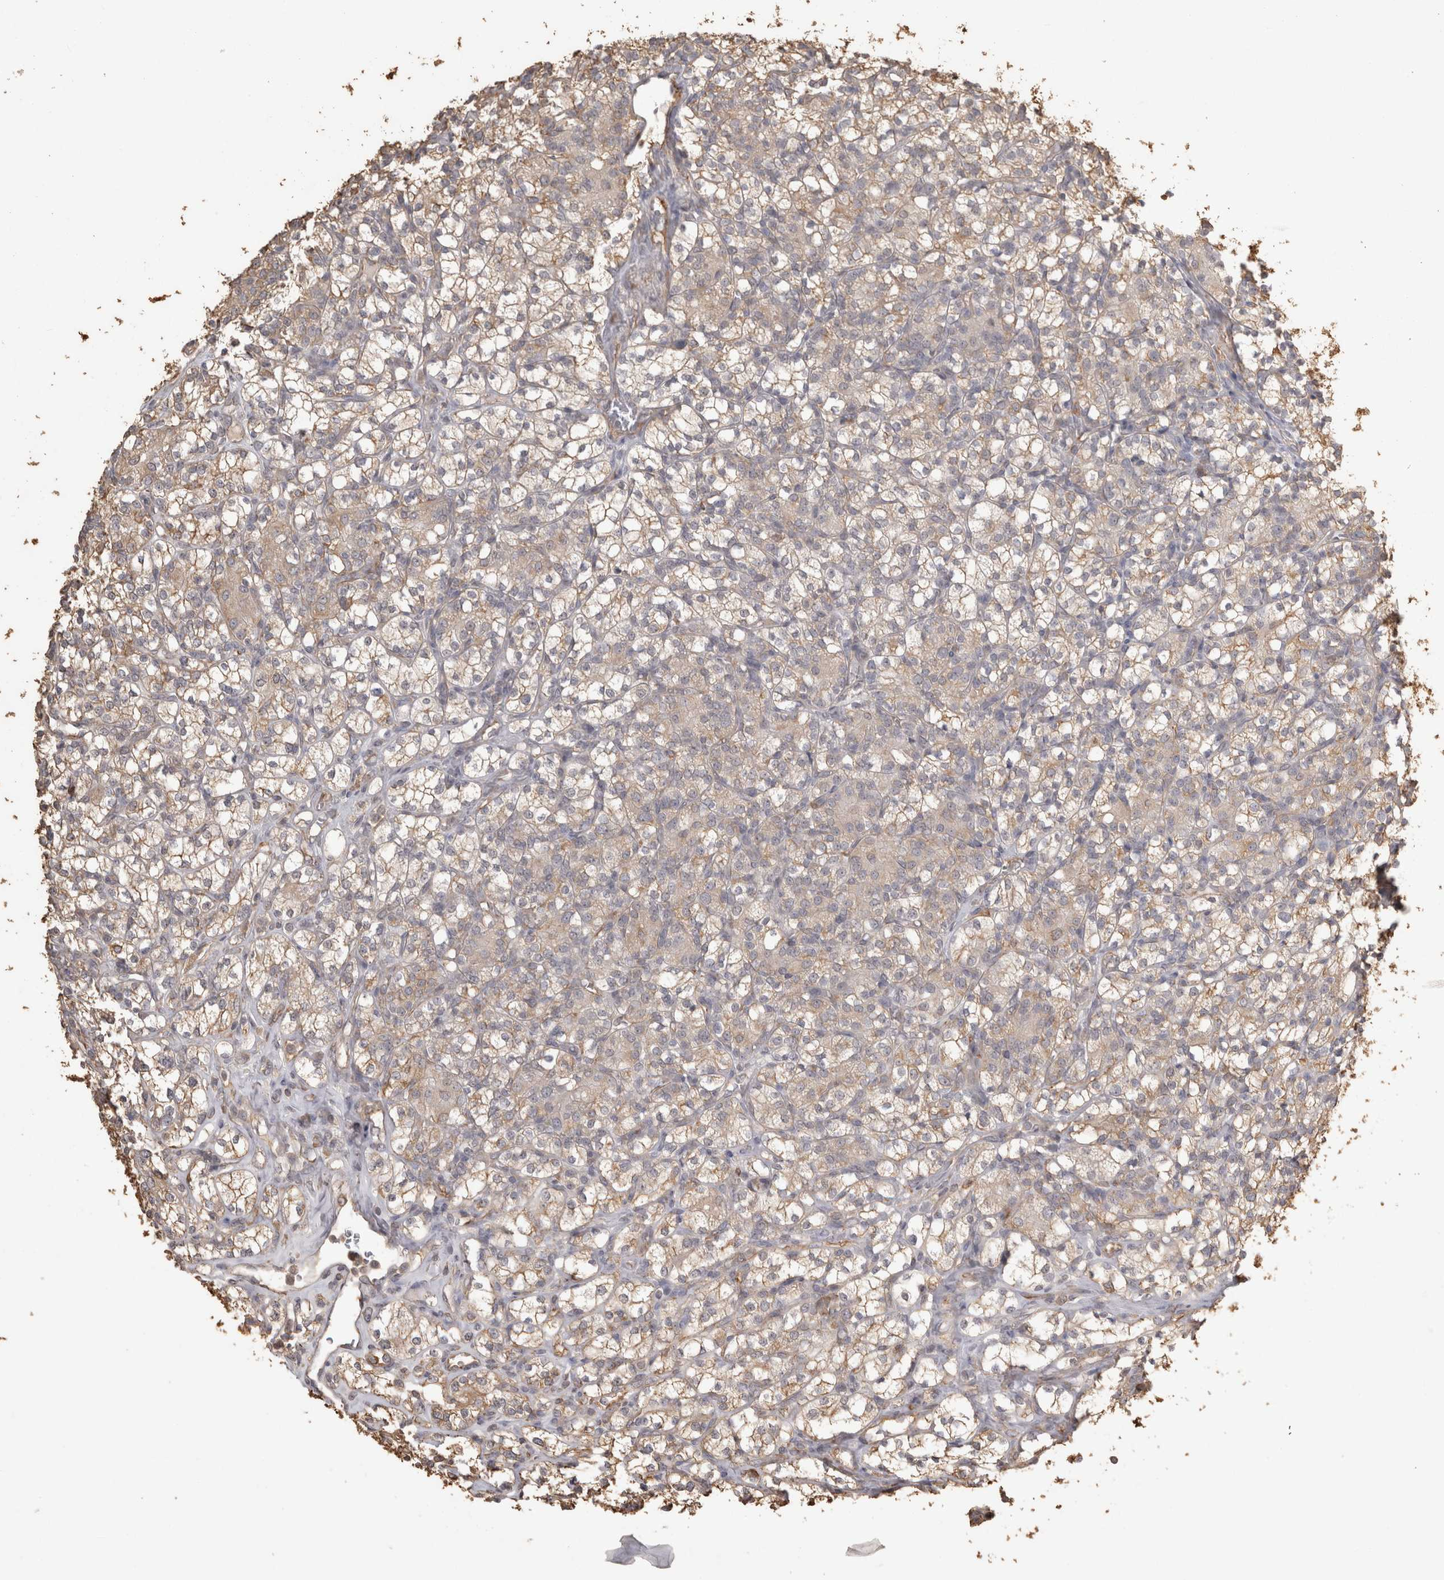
{"staining": {"intensity": "weak", "quantity": ">75%", "location": "cytoplasmic/membranous"}, "tissue": "renal cancer", "cell_type": "Tumor cells", "image_type": "cancer", "snomed": [{"axis": "morphology", "description": "Adenocarcinoma, NOS"}, {"axis": "topography", "description": "Kidney"}], "caption": "Renal cancer was stained to show a protein in brown. There is low levels of weak cytoplasmic/membranous expression in about >75% of tumor cells. Immunohistochemistry stains the protein in brown and the nuclei are stained blue.", "gene": "REPS2", "patient": {"sex": "male", "age": 77}}